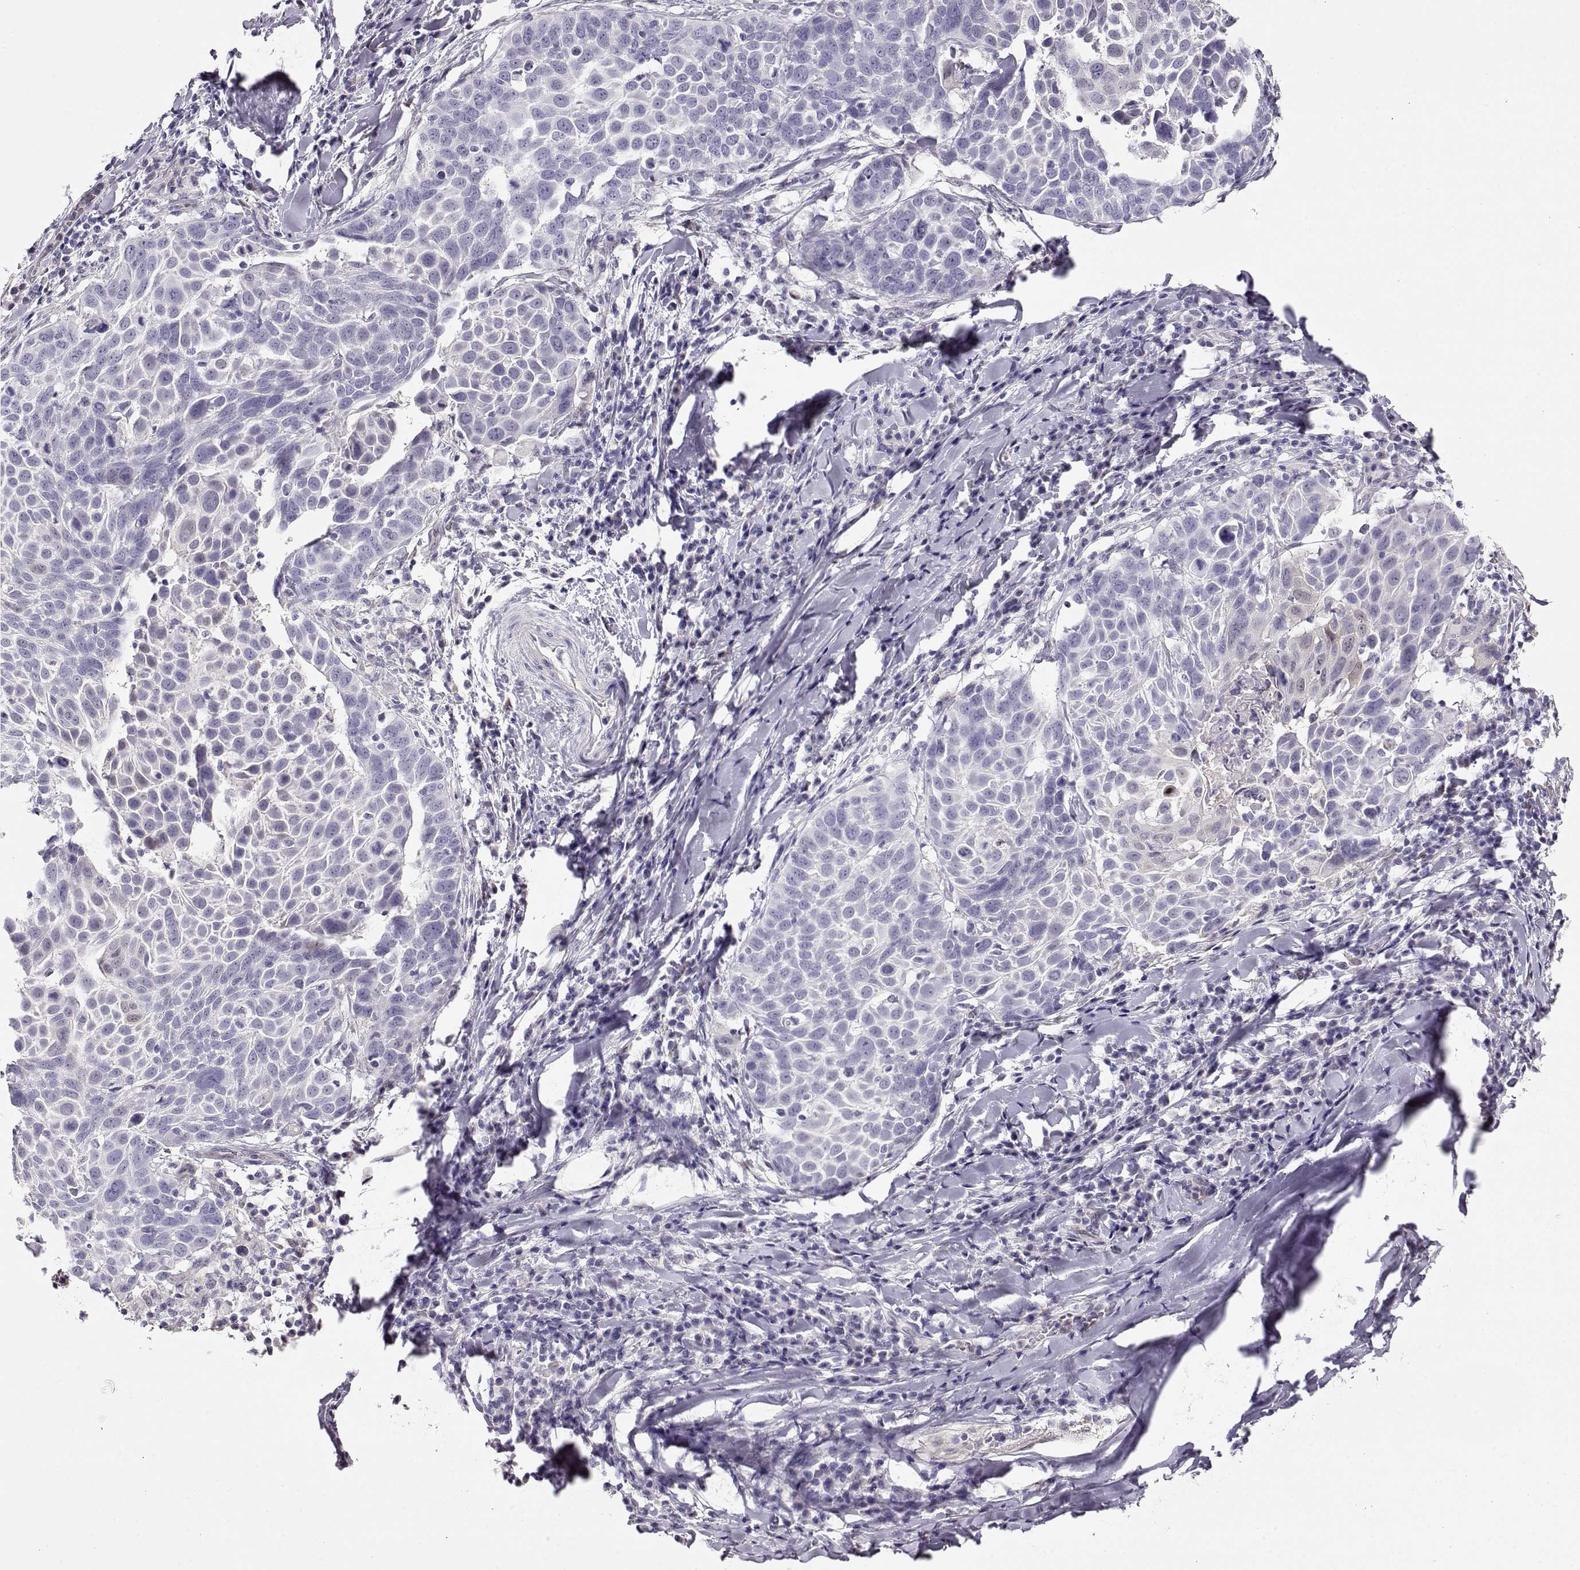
{"staining": {"intensity": "negative", "quantity": "none", "location": "none"}, "tissue": "lung cancer", "cell_type": "Tumor cells", "image_type": "cancer", "snomed": [{"axis": "morphology", "description": "Squamous cell carcinoma, NOS"}, {"axis": "topography", "description": "Lung"}], "caption": "DAB (3,3'-diaminobenzidine) immunohistochemical staining of lung cancer (squamous cell carcinoma) reveals no significant positivity in tumor cells.", "gene": "CCR8", "patient": {"sex": "male", "age": 57}}